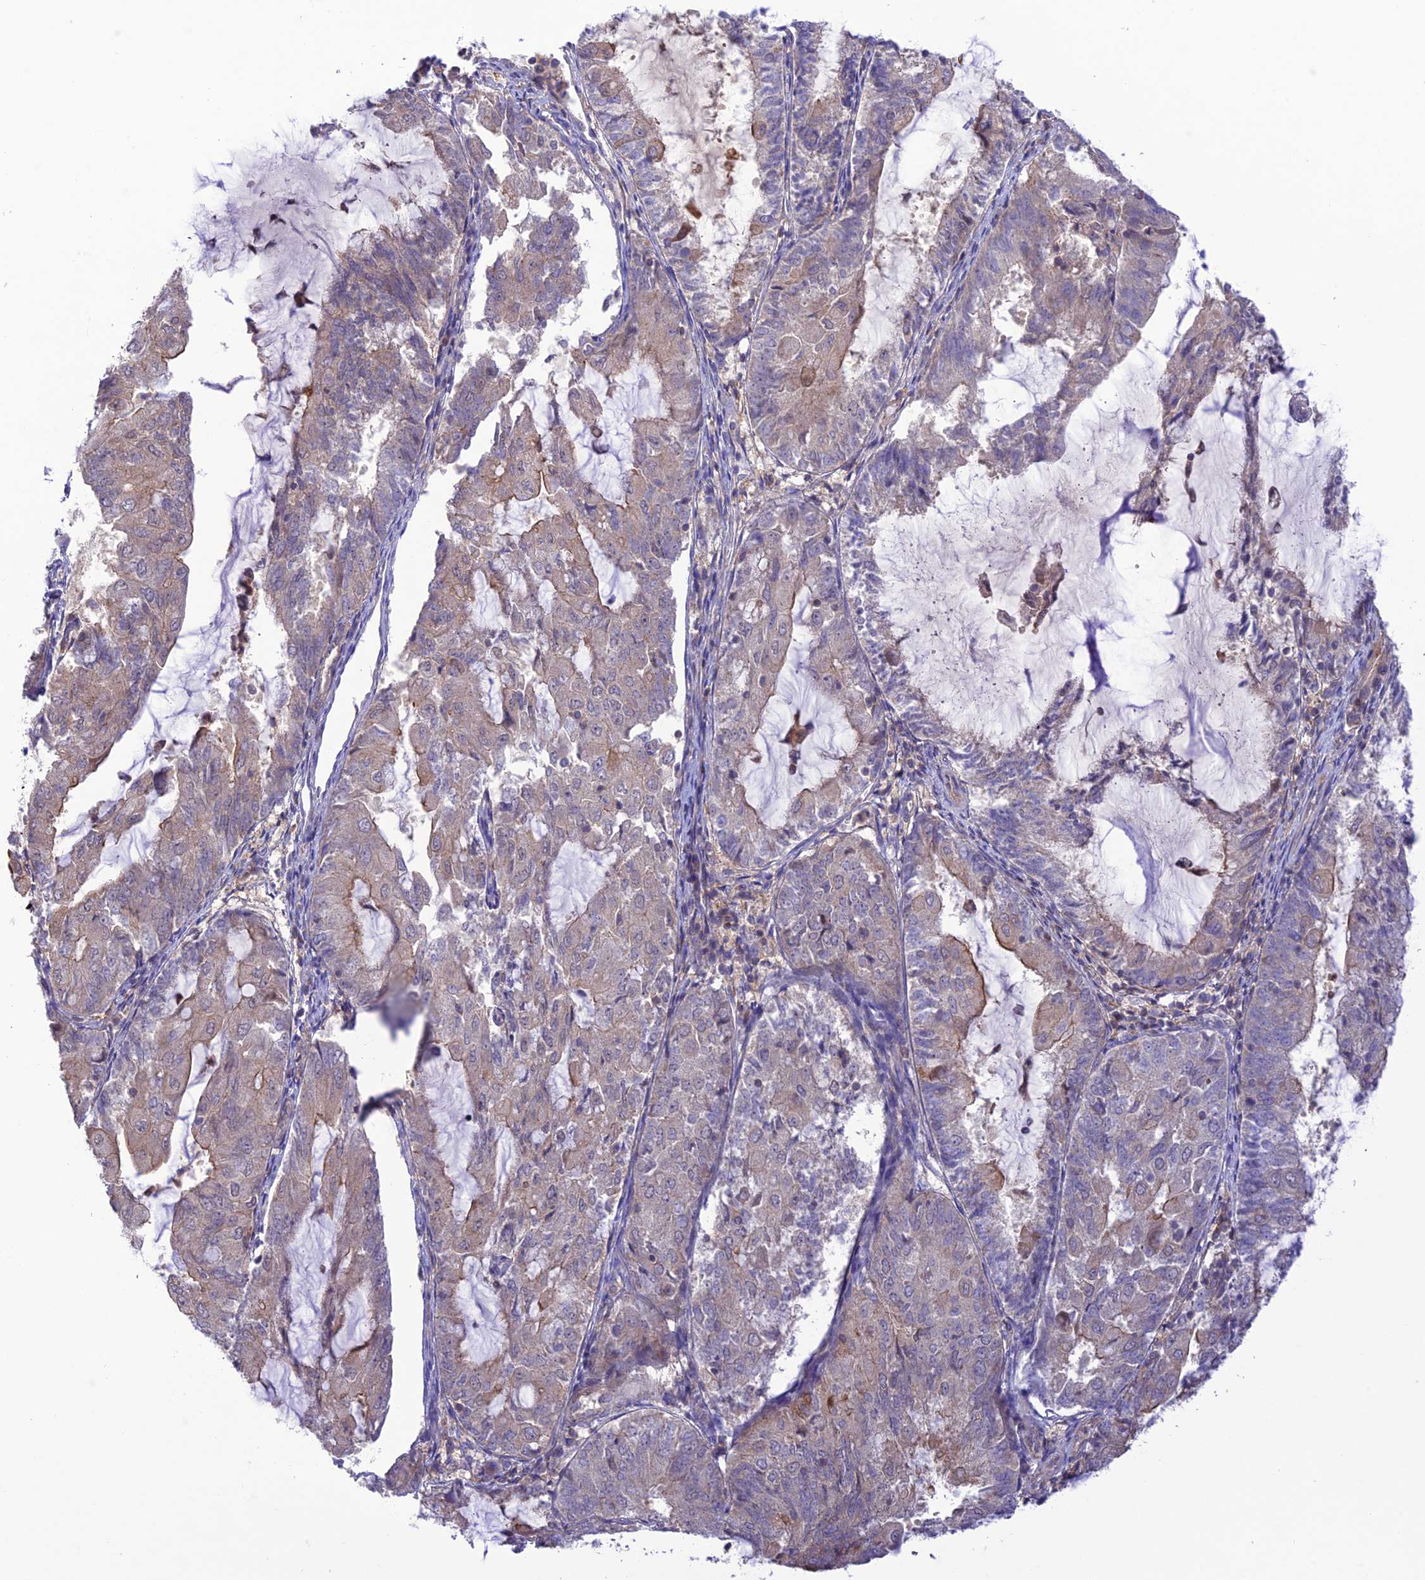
{"staining": {"intensity": "weak", "quantity": "<25%", "location": "cytoplasmic/membranous"}, "tissue": "endometrial cancer", "cell_type": "Tumor cells", "image_type": "cancer", "snomed": [{"axis": "morphology", "description": "Adenocarcinoma, NOS"}, {"axis": "topography", "description": "Endometrium"}], "caption": "An image of adenocarcinoma (endometrial) stained for a protein demonstrates no brown staining in tumor cells. (Stains: DAB IHC with hematoxylin counter stain, Microscopy: brightfield microscopy at high magnification).", "gene": "FCHSD1", "patient": {"sex": "female", "age": 81}}